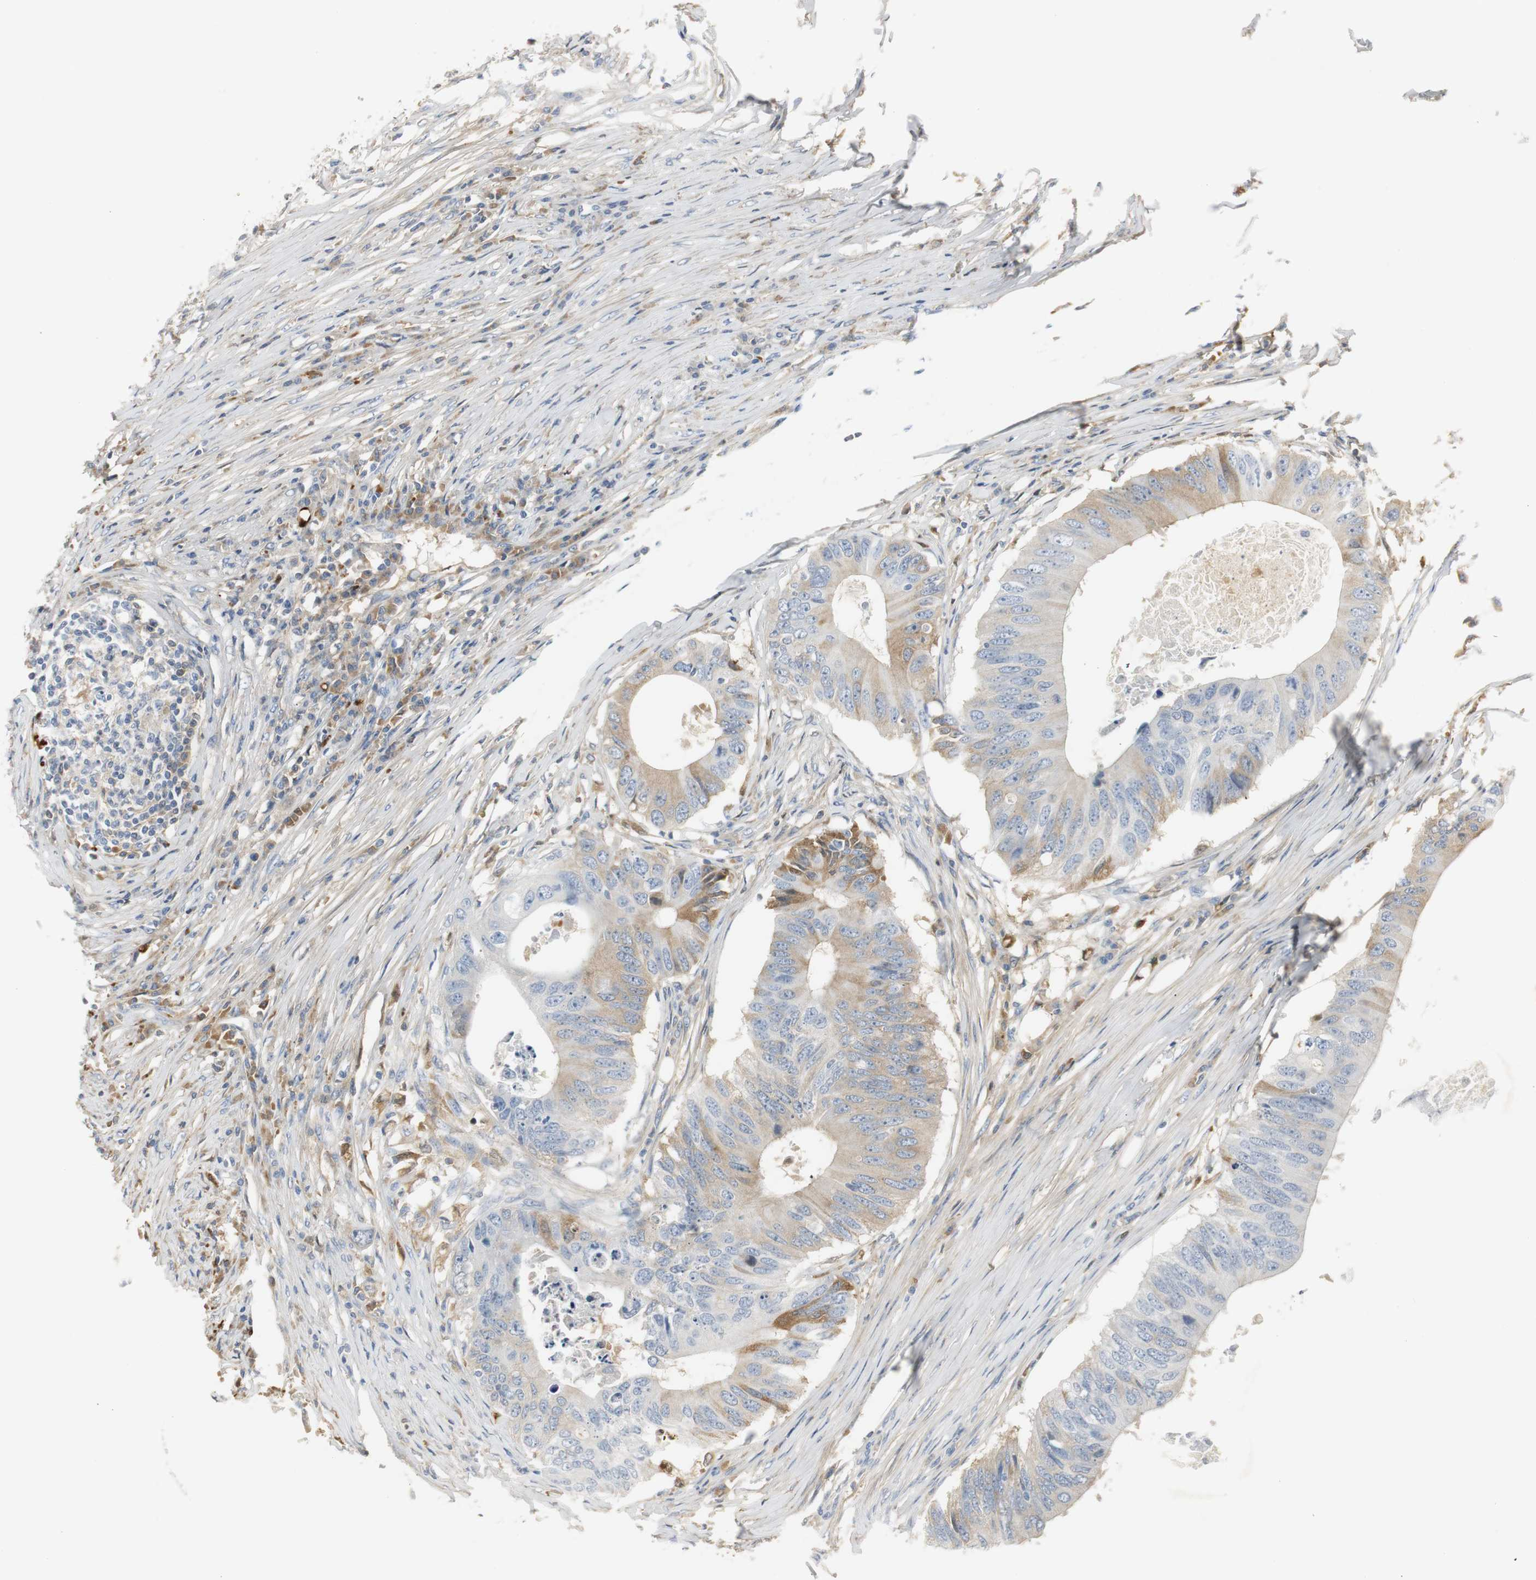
{"staining": {"intensity": "weak", "quantity": "25%-75%", "location": "cytoplasmic/membranous"}, "tissue": "colorectal cancer", "cell_type": "Tumor cells", "image_type": "cancer", "snomed": [{"axis": "morphology", "description": "Adenocarcinoma, NOS"}, {"axis": "topography", "description": "Colon"}], "caption": "Immunohistochemistry (IHC) photomicrograph of colorectal cancer stained for a protein (brown), which reveals low levels of weak cytoplasmic/membranous expression in about 25%-75% of tumor cells.", "gene": "SERPINF1", "patient": {"sex": "male", "age": 71}}